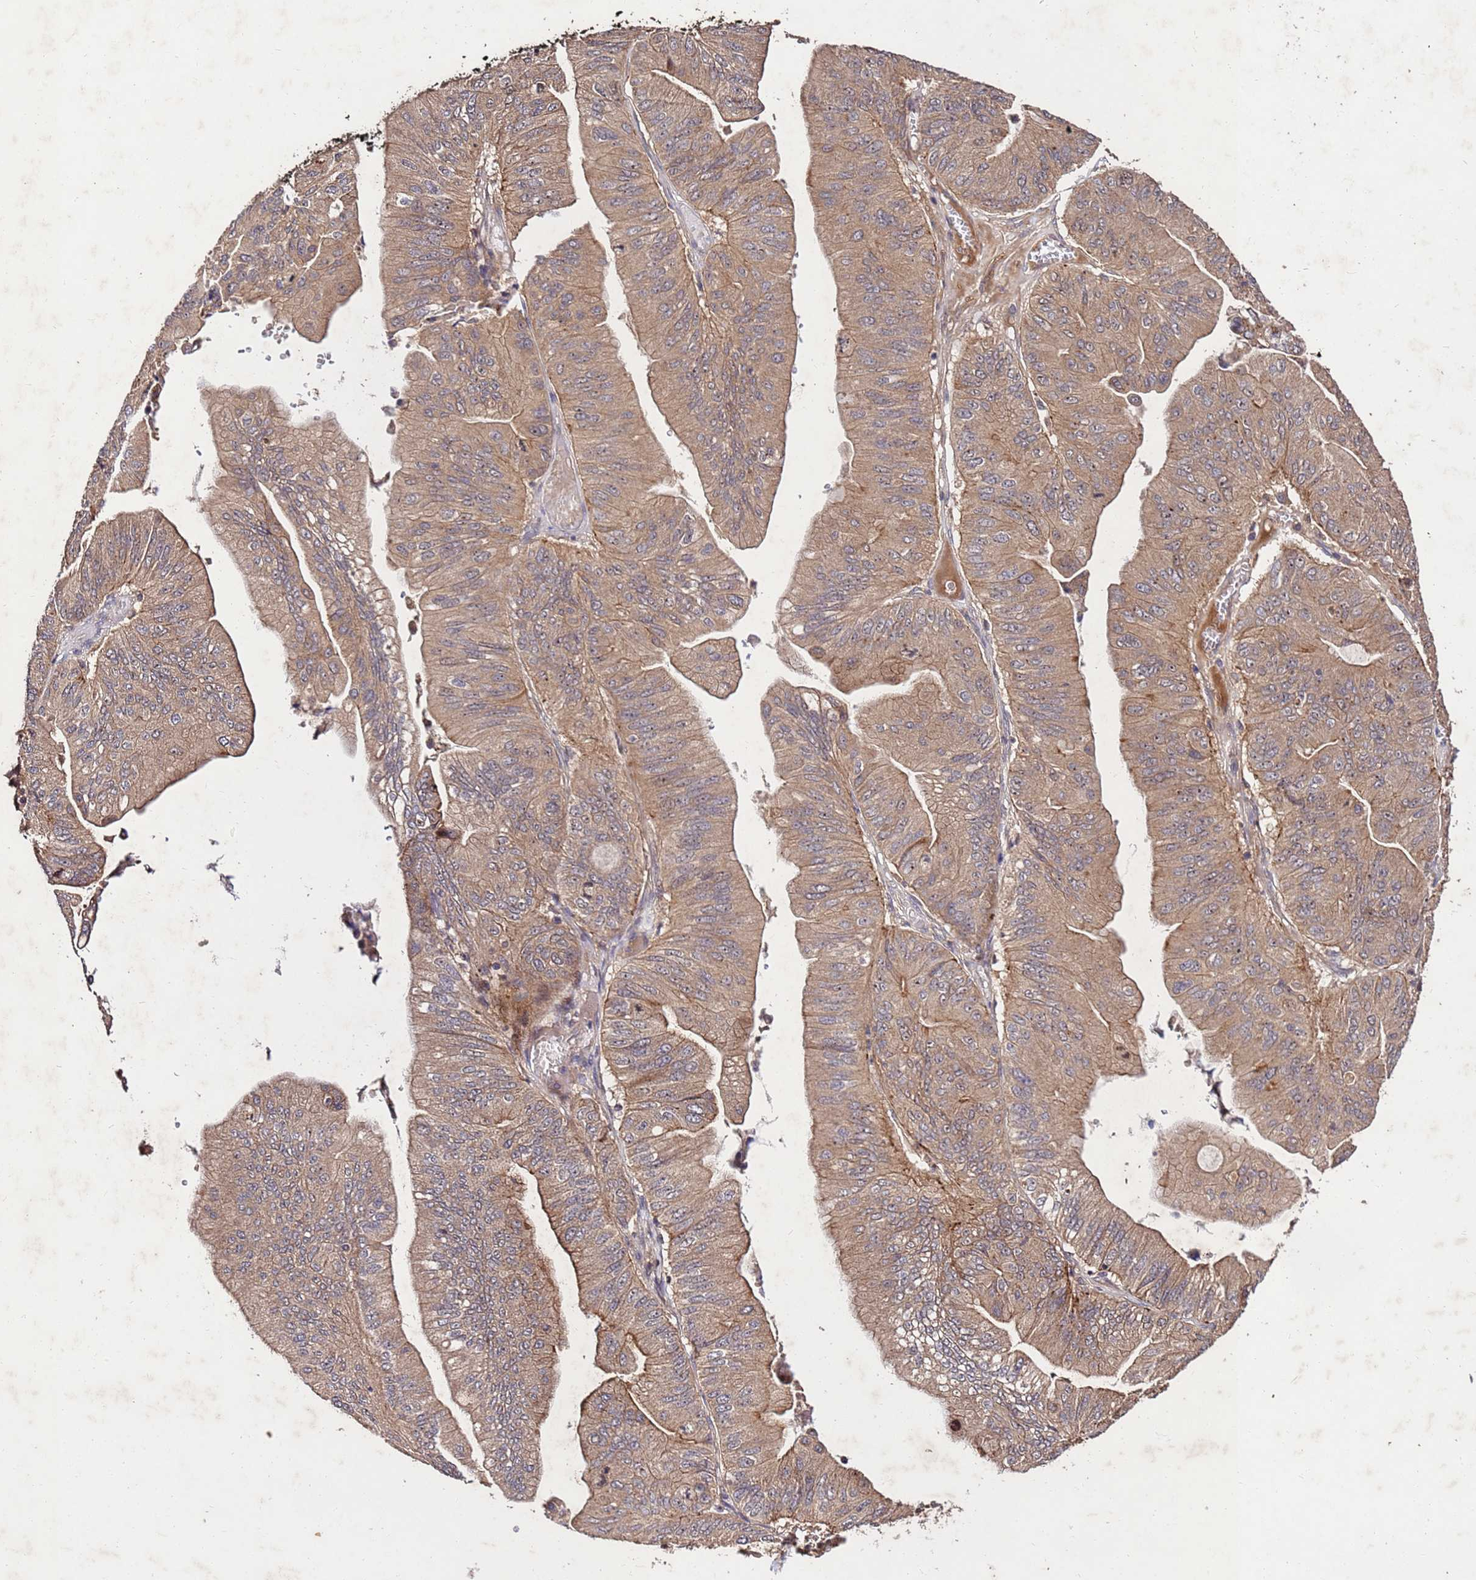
{"staining": {"intensity": "moderate", "quantity": ">75%", "location": "cytoplasmic/membranous"}, "tissue": "ovarian cancer", "cell_type": "Tumor cells", "image_type": "cancer", "snomed": [{"axis": "morphology", "description": "Cystadenocarcinoma, mucinous, NOS"}, {"axis": "topography", "description": "Ovary"}], "caption": "Brown immunohistochemical staining in ovarian cancer (mucinous cystadenocarcinoma) shows moderate cytoplasmic/membranous expression in approximately >75% of tumor cells.", "gene": "TOR4A", "patient": {"sex": "female", "age": 61}}